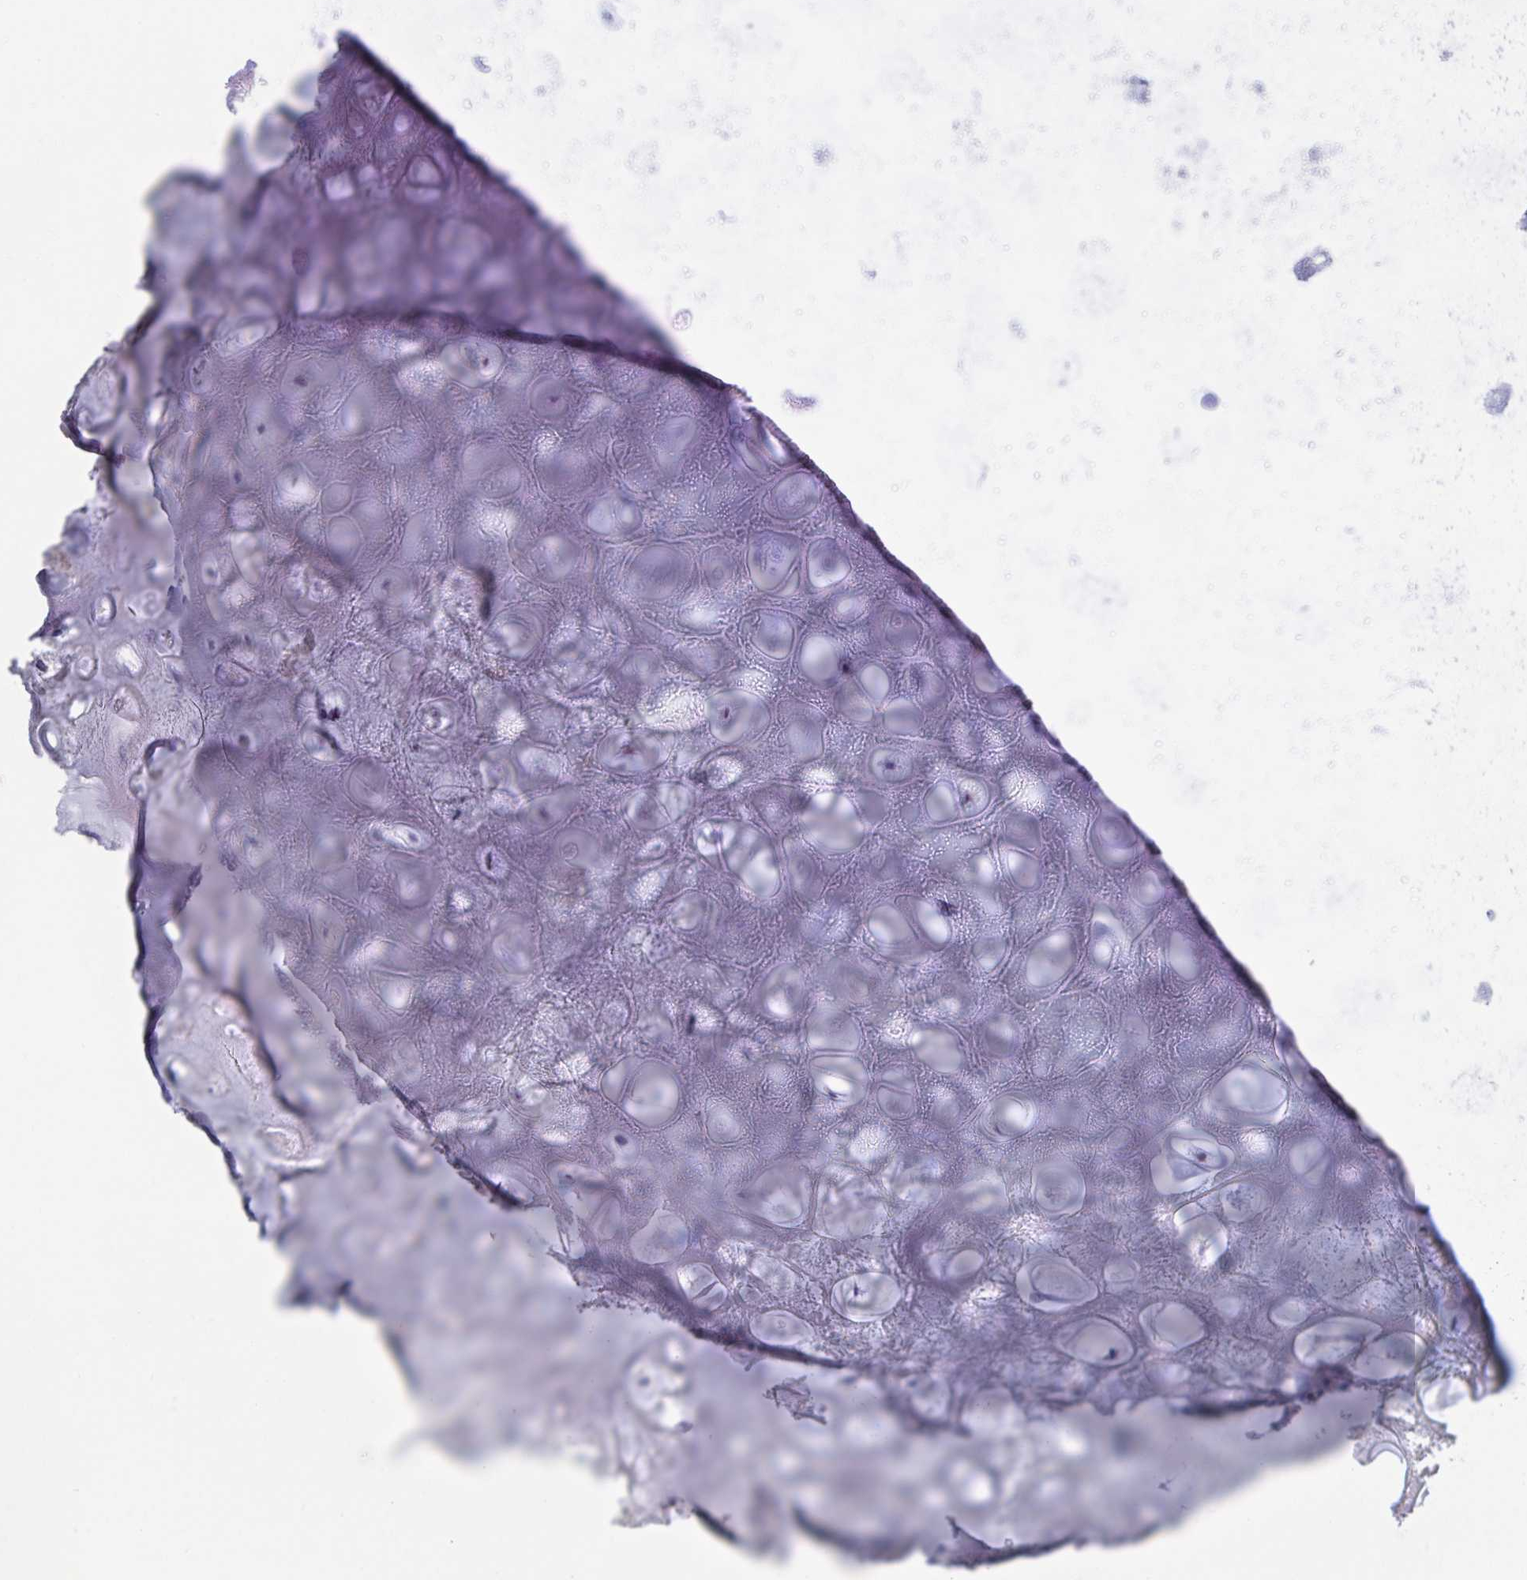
{"staining": {"intensity": "negative", "quantity": "none", "location": "none"}, "tissue": "adipose tissue", "cell_type": "Adipocytes", "image_type": "normal", "snomed": [{"axis": "morphology", "description": "Normal tissue, NOS"}, {"axis": "topography", "description": "Lymph node"}, {"axis": "topography", "description": "Cartilage tissue"}, {"axis": "topography", "description": "Nasopharynx"}], "caption": "IHC image of benign adipose tissue stained for a protein (brown), which exhibits no staining in adipocytes. (DAB immunohistochemistry, high magnification).", "gene": "MS4A14", "patient": {"sex": "male", "age": 63}}